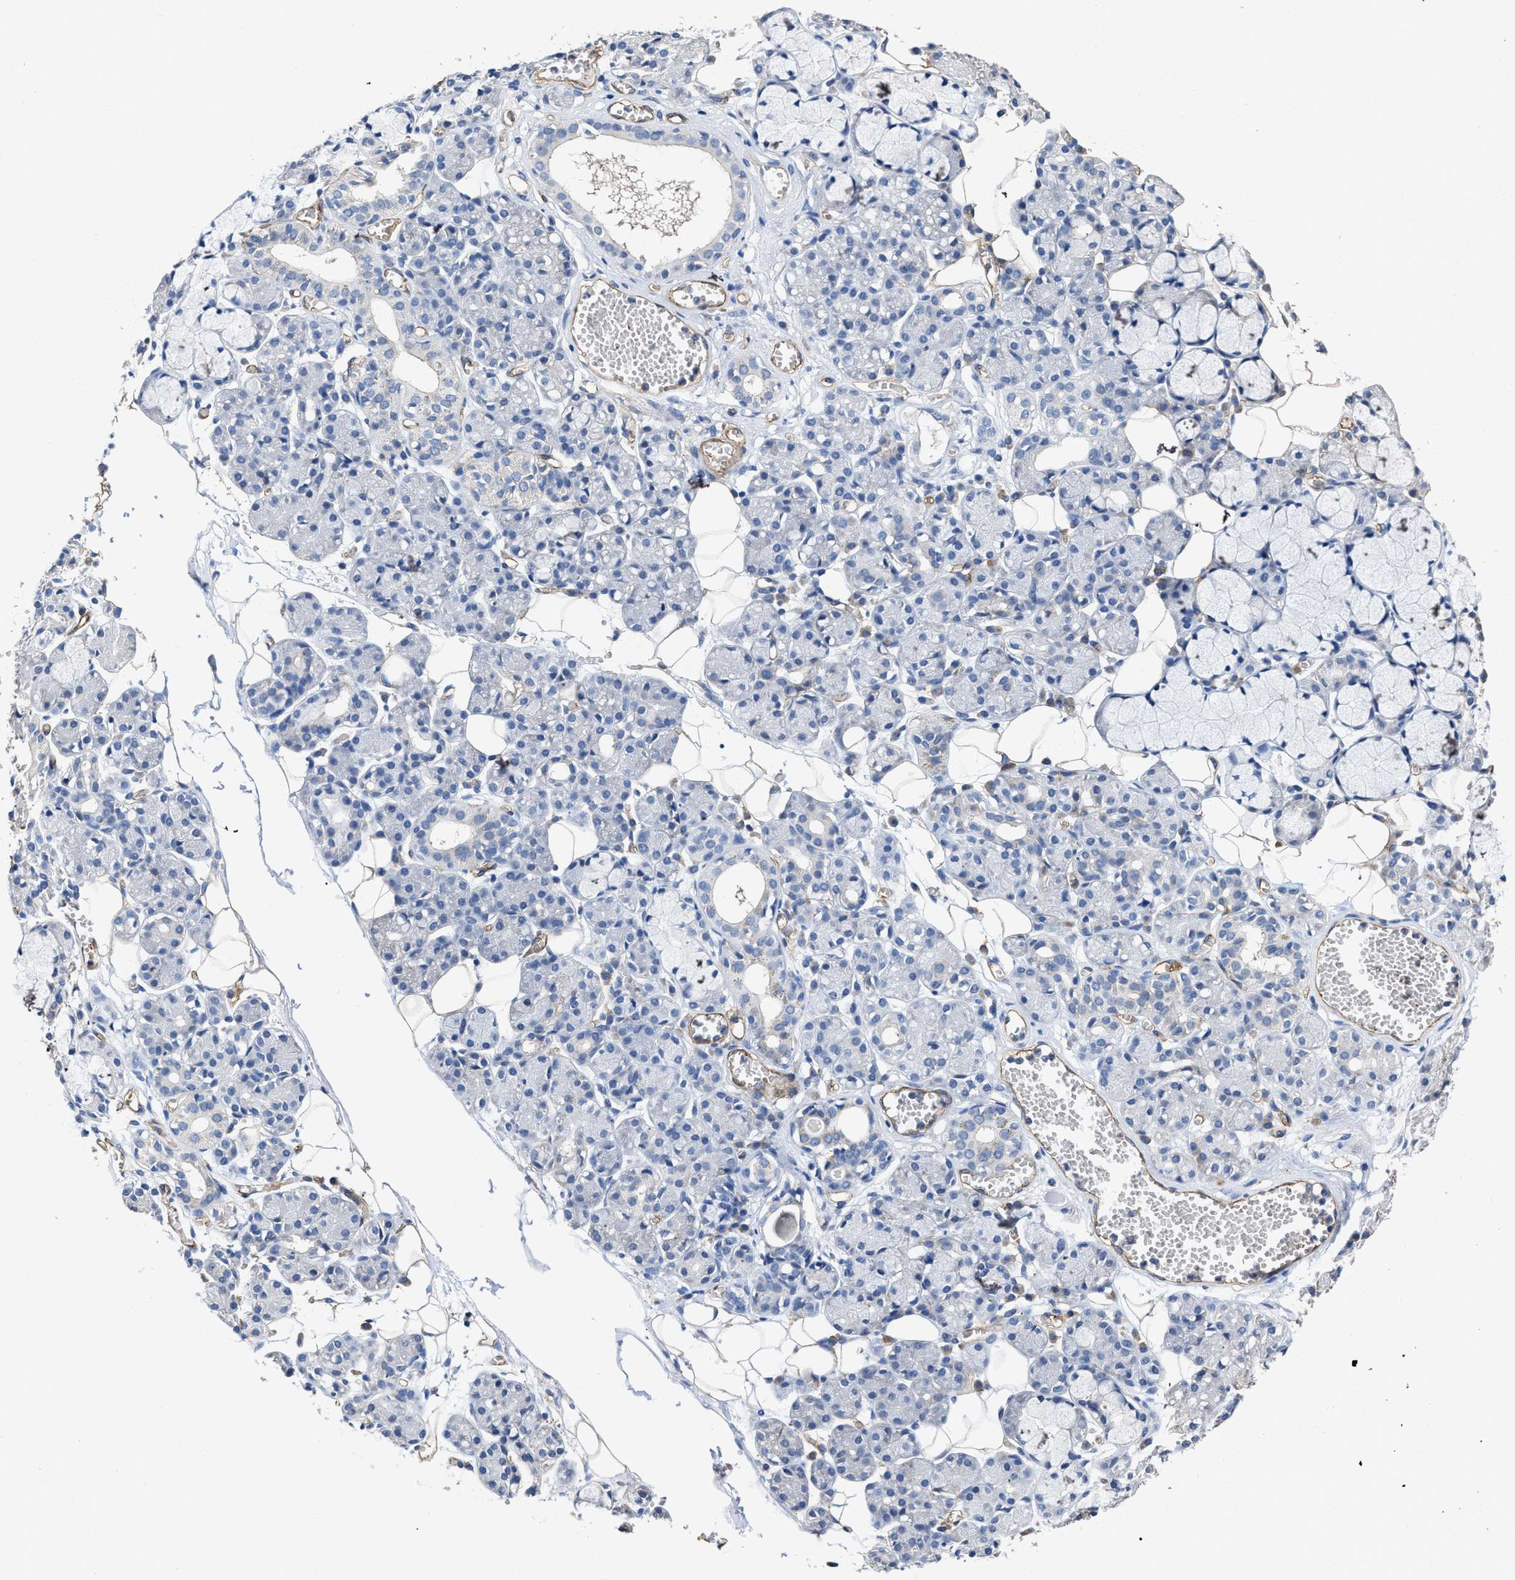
{"staining": {"intensity": "negative", "quantity": "none", "location": "none"}, "tissue": "salivary gland", "cell_type": "Glandular cells", "image_type": "normal", "snomed": [{"axis": "morphology", "description": "Normal tissue, NOS"}, {"axis": "topography", "description": "Salivary gland"}], "caption": "An IHC micrograph of normal salivary gland is shown. There is no staining in glandular cells of salivary gland. Brightfield microscopy of immunohistochemistry stained with DAB (3,3'-diaminobenzidine) (brown) and hematoxylin (blue), captured at high magnification.", "gene": "C22orf42", "patient": {"sex": "male", "age": 63}}